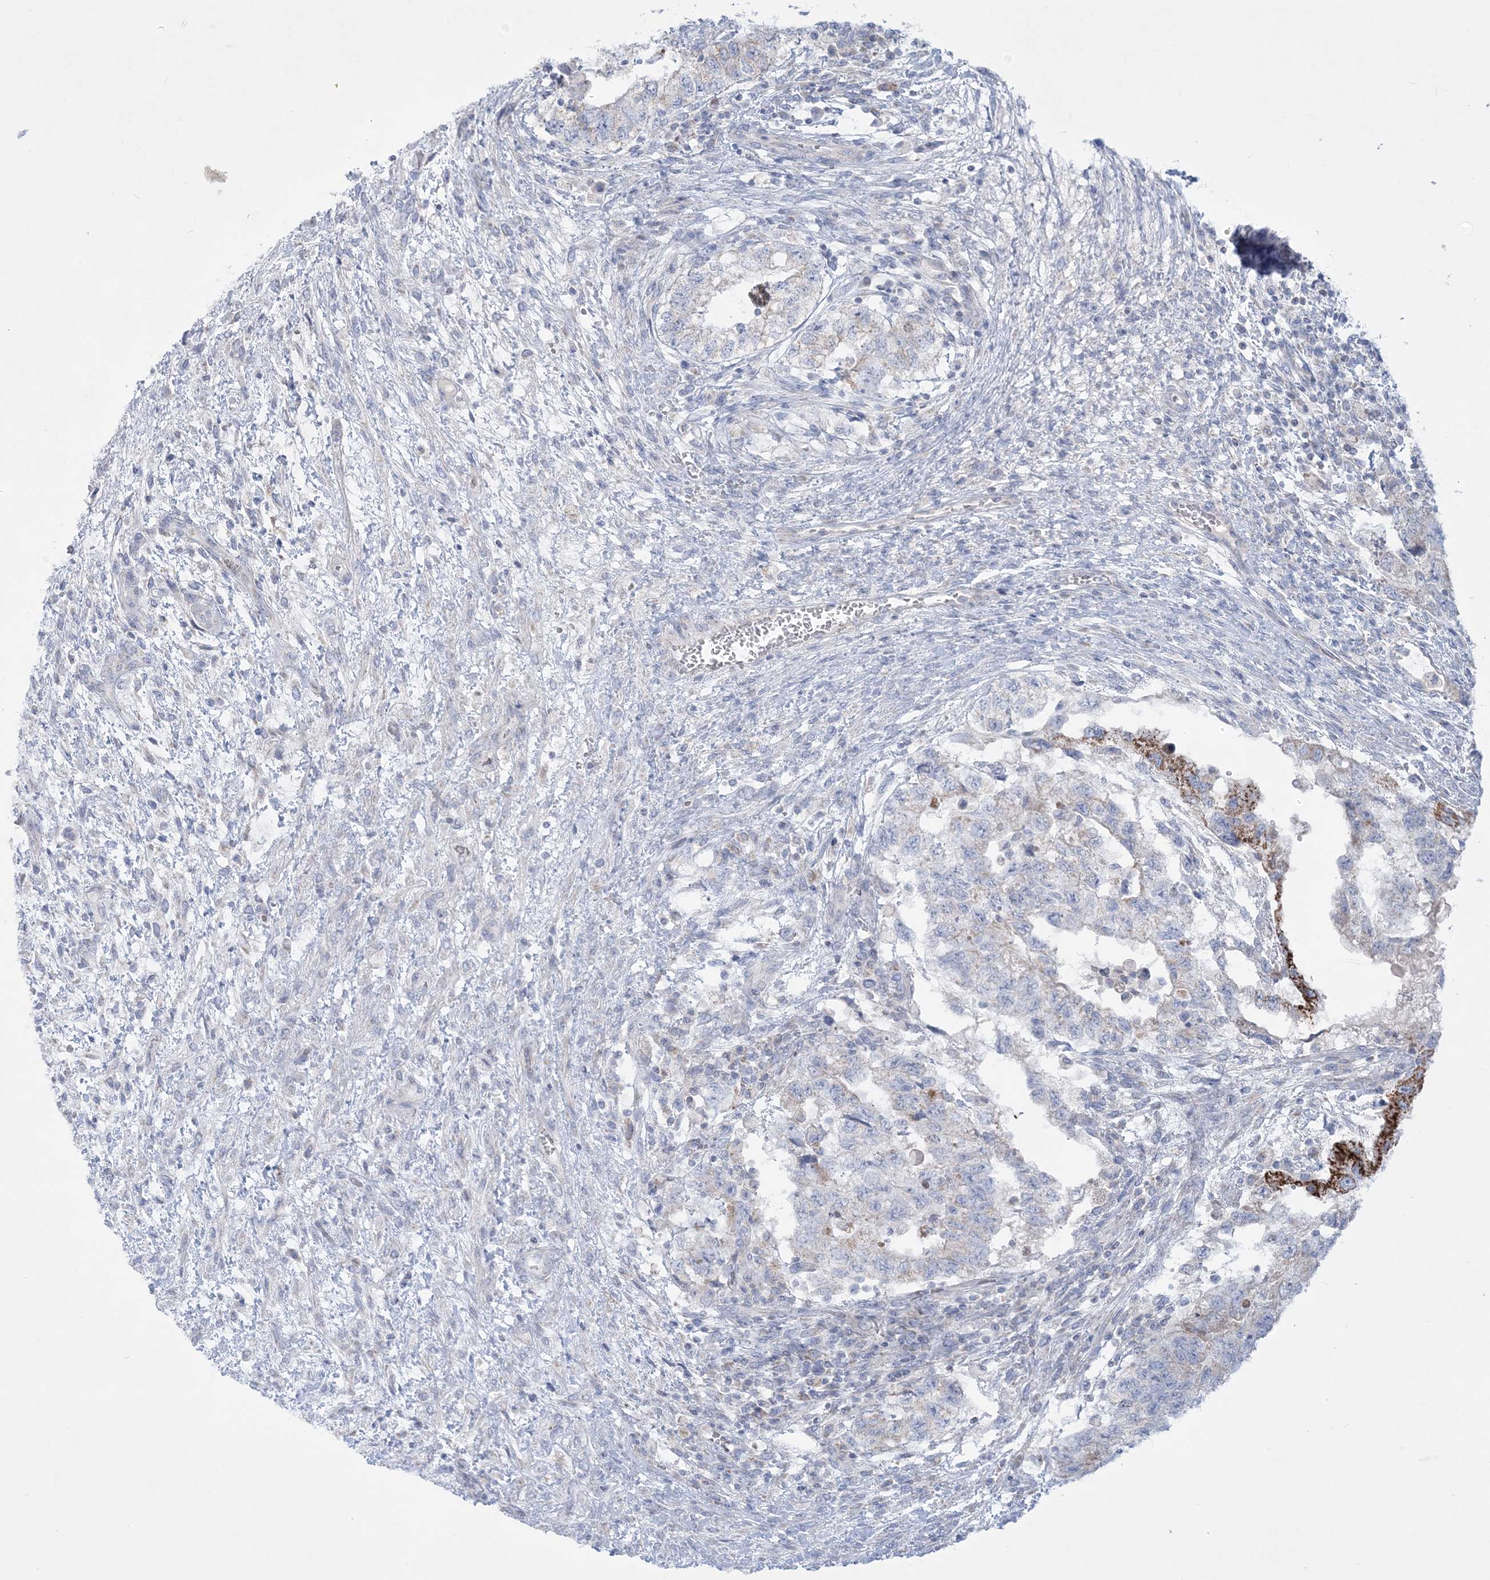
{"staining": {"intensity": "negative", "quantity": "none", "location": "none"}, "tissue": "testis cancer", "cell_type": "Tumor cells", "image_type": "cancer", "snomed": [{"axis": "morphology", "description": "Carcinoma, Embryonal, NOS"}, {"axis": "topography", "description": "Testis"}], "caption": "This is a photomicrograph of immunohistochemistry (IHC) staining of testis embryonal carcinoma, which shows no staining in tumor cells.", "gene": "TBC1D7", "patient": {"sex": "male", "age": 36}}